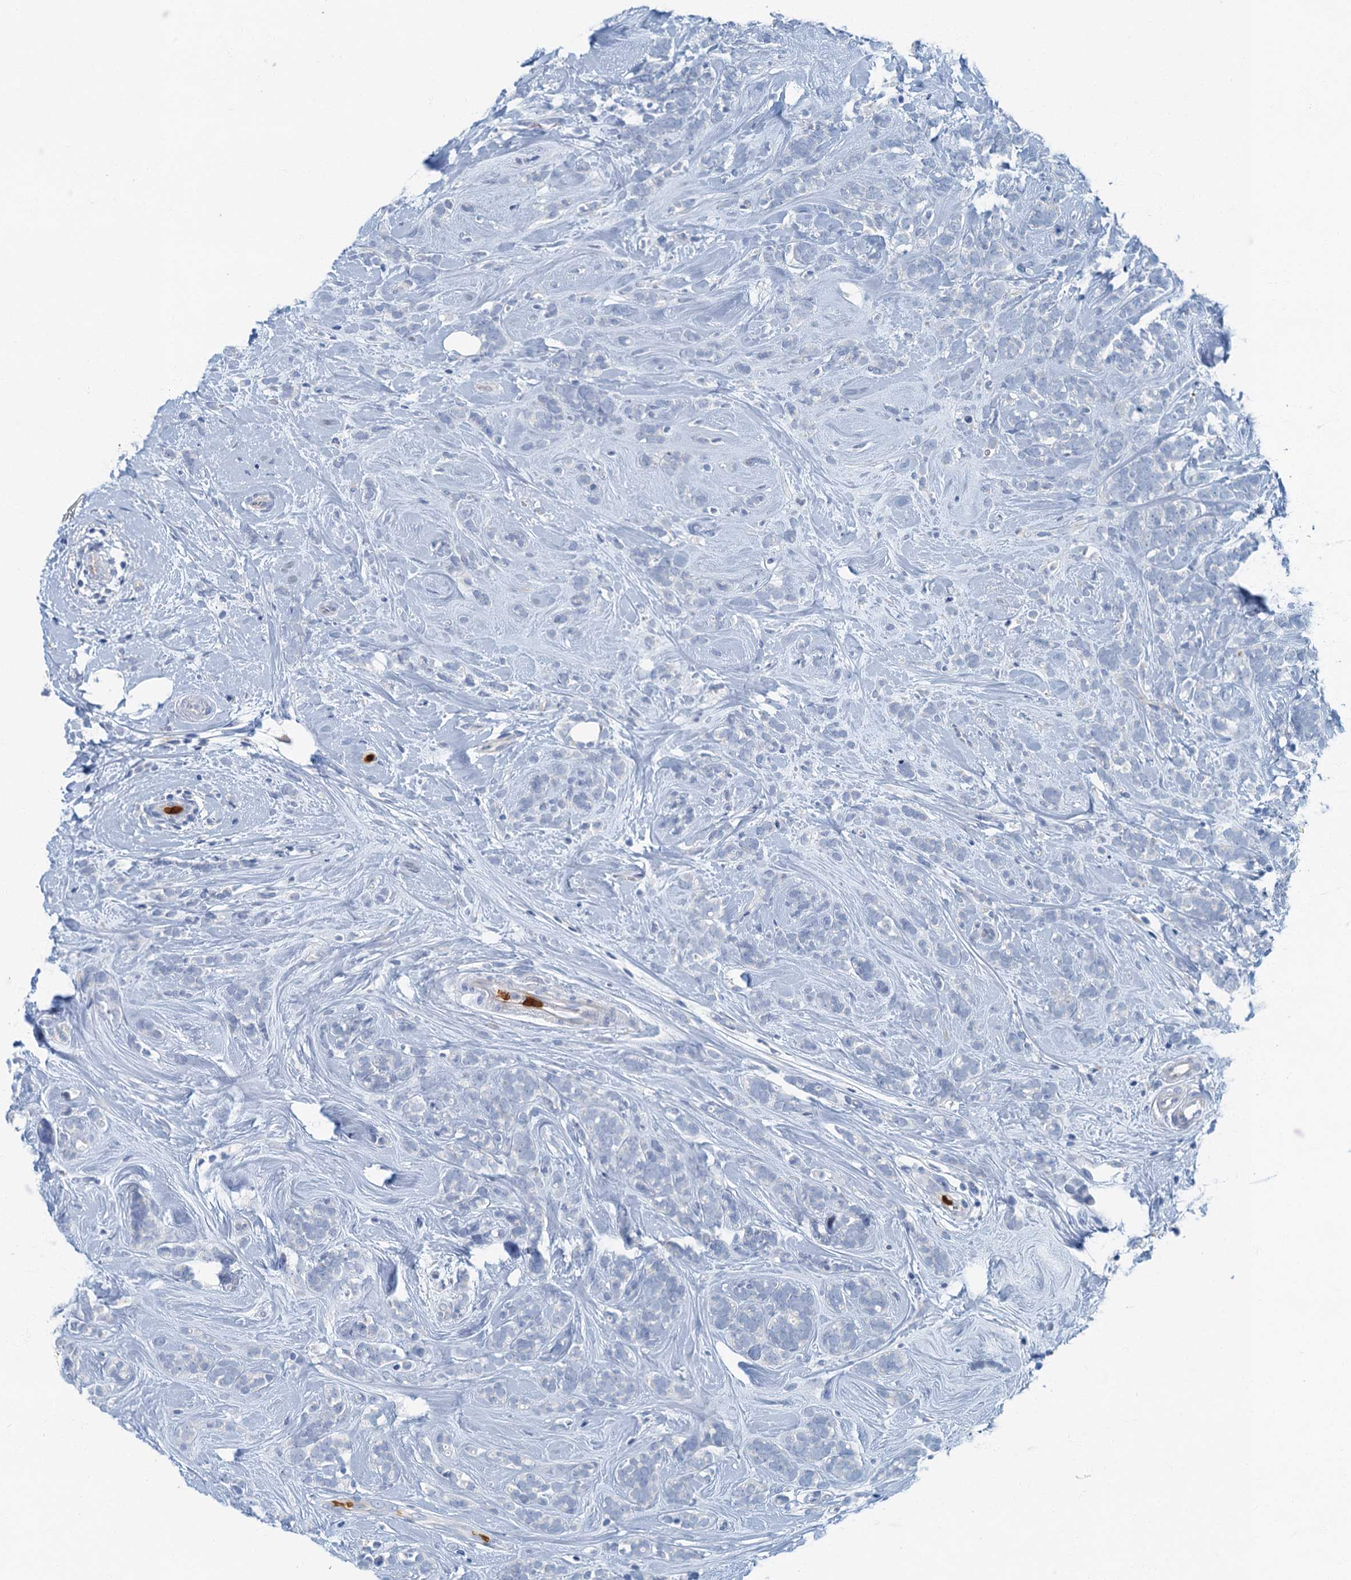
{"staining": {"intensity": "negative", "quantity": "none", "location": "none"}, "tissue": "breast cancer", "cell_type": "Tumor cells", "image_type": "cancer", "snomed": [{"axis": "morphology", "description": "Lobular carcinoma"}, {"axis": "topography", "description": "Breast"}], "caption": "The photomicrograph reveals no staining of tumor cells in lobular carcinoma (breast).", "gene": "ANKDD1A", "patient": {"sex": "female", "age": 58}}